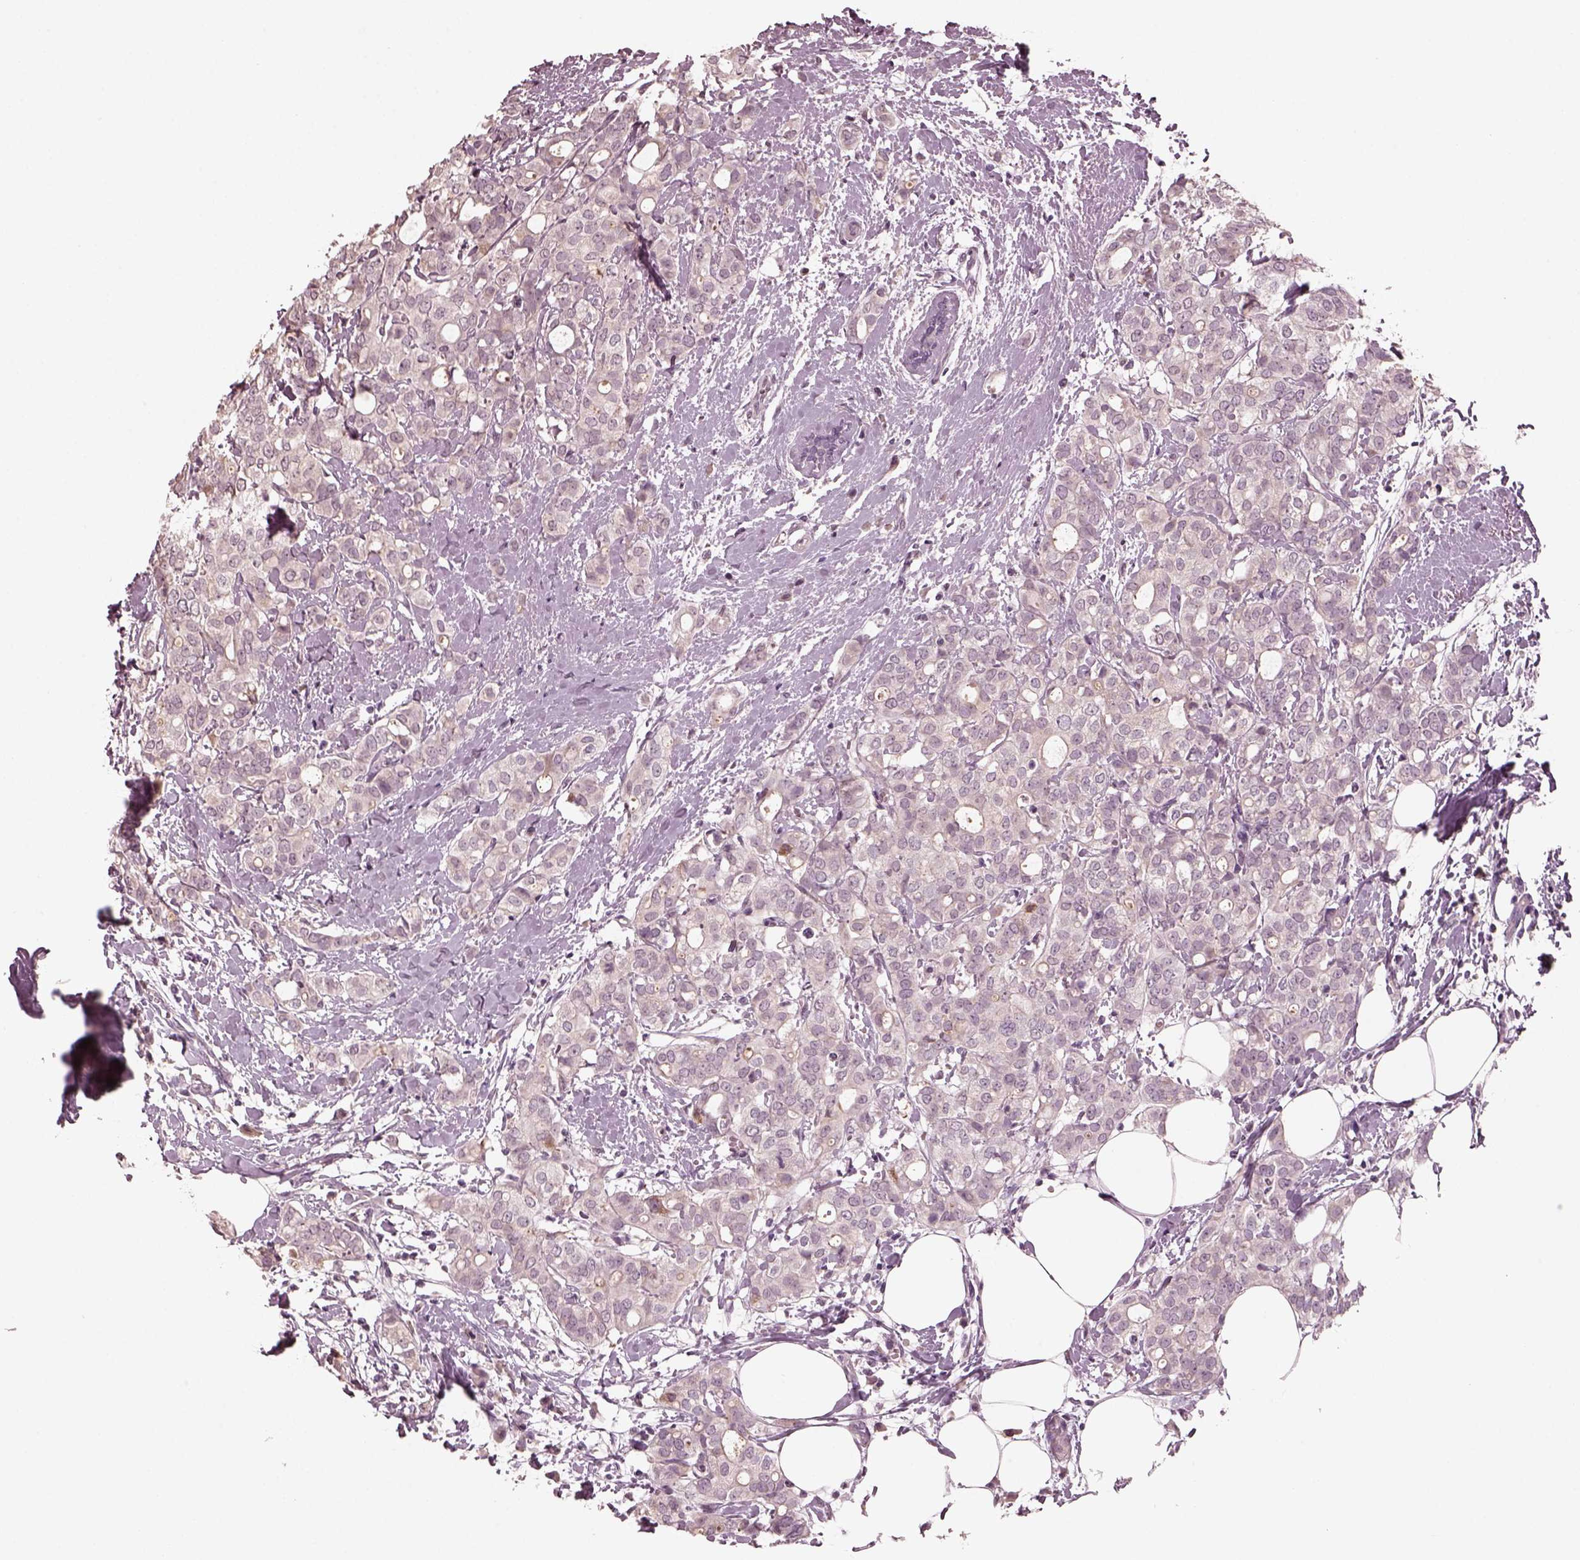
{"staining": {"intensity": "negative", "quantity": "none", "location": "none"}, "tissue": "breast cancer", "cell_type": "Tumor cells", "image_type": "cancer", "snomed": [{"axis": "morphology", "description": "Duct carcinoma"}, {"axis": "topography", "description": "Breast"}], "caption": "IHC of breast cancer (infiltrating ductal carcinoma) shows no expression in tumor cells.", "gene": "RCVRN", "patient": {"sex": "female", "age": 40}}